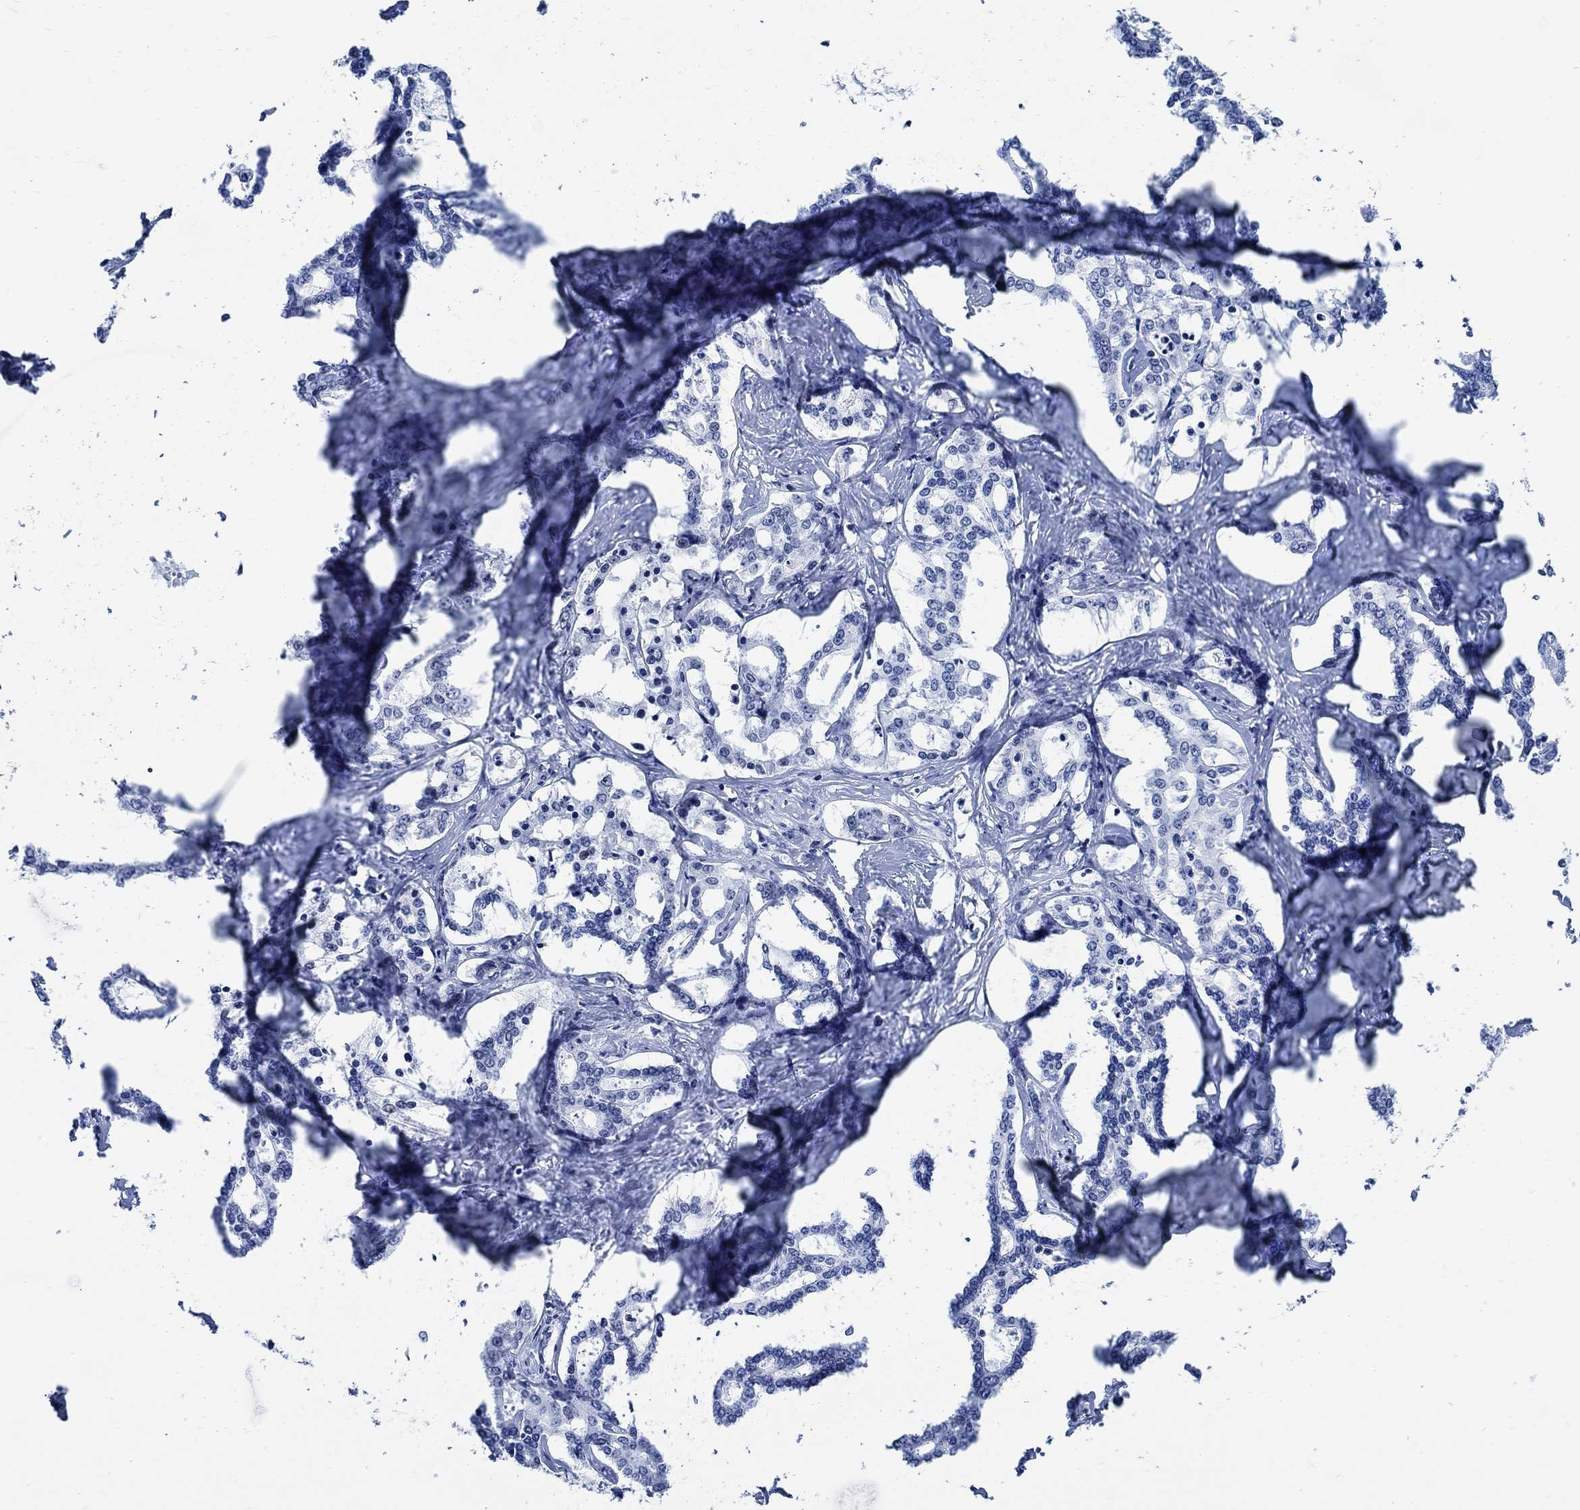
{"staining": {"intensity": "negative", "quantity": "none", "location": "none"}, "tissue": "liver cancer", "cell_type": "Tumor cells", "image_type": "cancer", "snomed": [{"axis": "morphology", "description": "Cholangiocarcinoma"}, {"axis": "topography", "description": "Liver"}], "caption": "Tumor cells are negative for brown protein staining in liver cancer (cholangiocarcinoma).", "gene": "DLK1", "patient": {"sex": "female", "age": 47}}